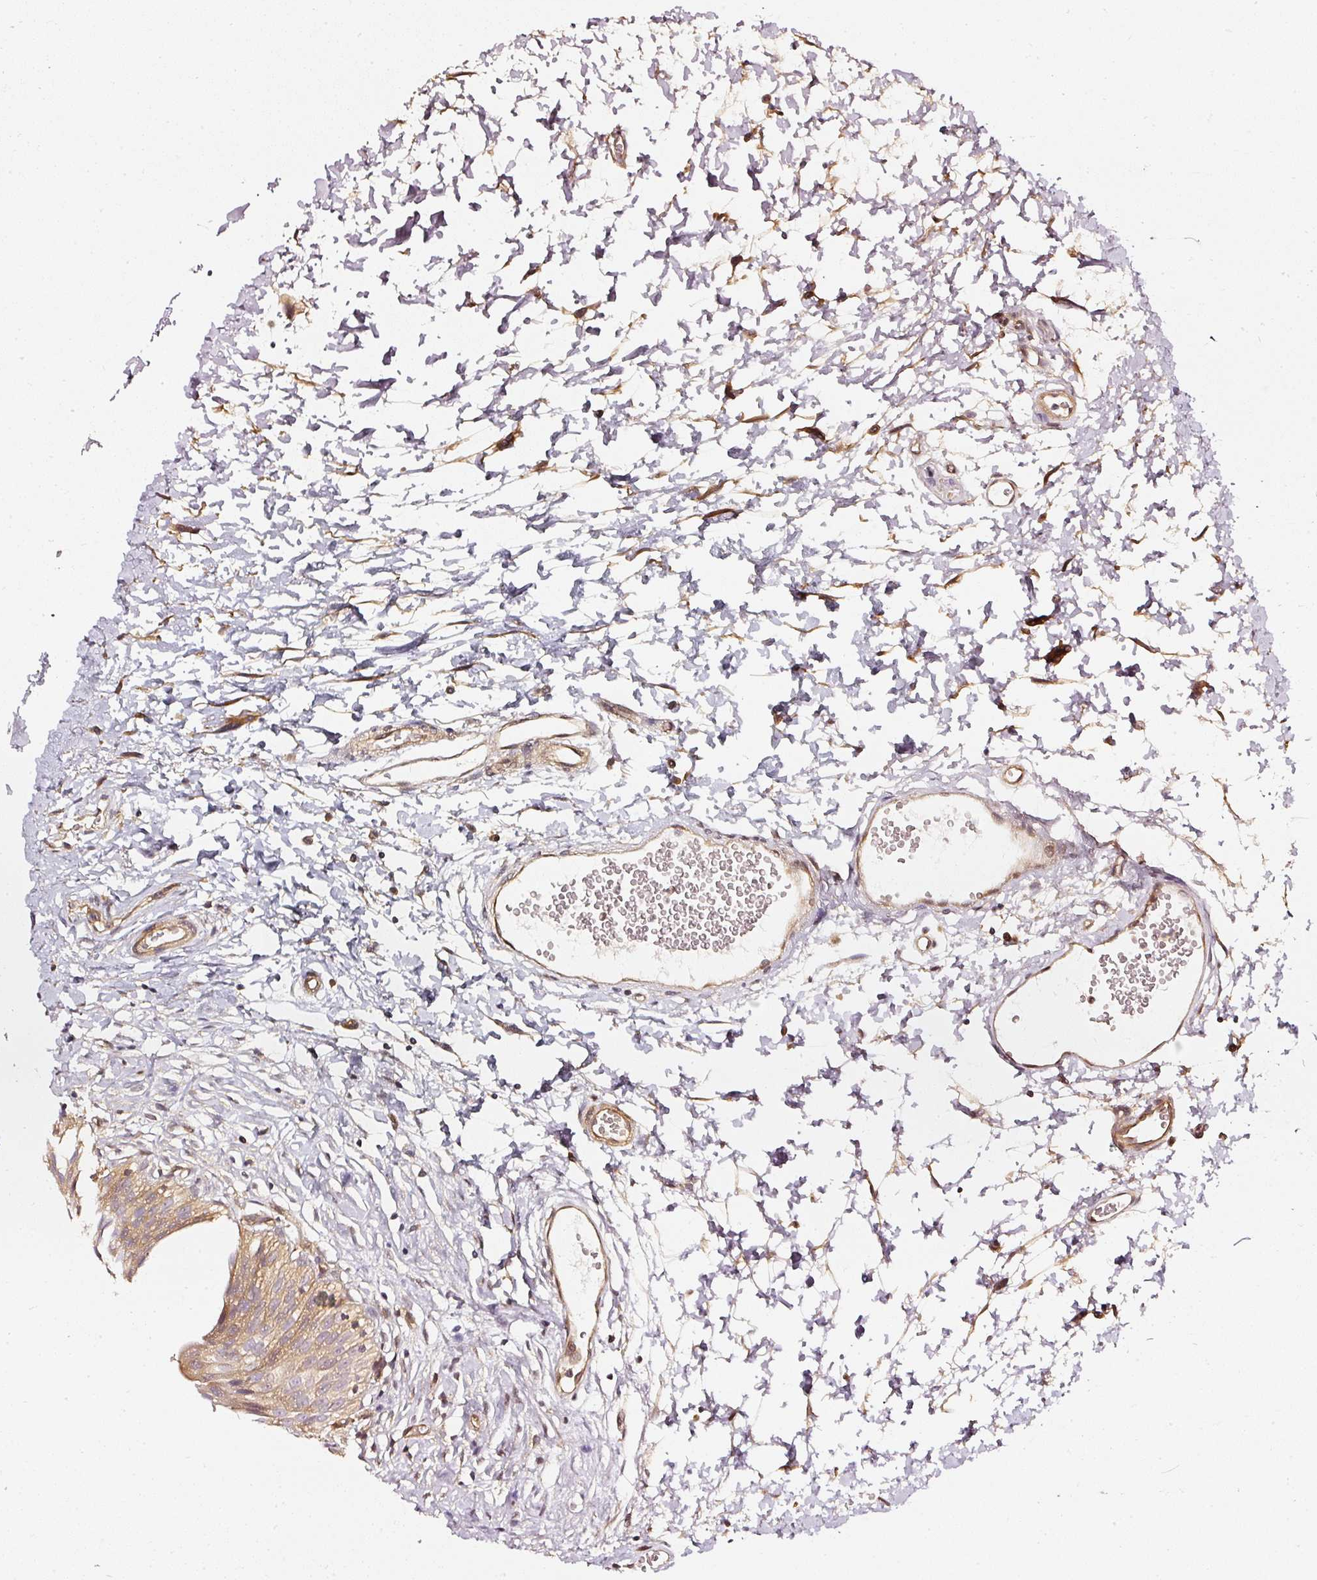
{"staining": {"intensity": "moderate", "quantity": ">75%", "location": "cytoplasmic/membranous"}, "tissue": "urinary bladder", "cell_type": "Urothelial cells", "image_type": "normal", "snomed": [{"axis": "morphology", "description": "Normal tissue, NOS"}, {"axis": "topography", "description": "Urinary bladder"}], "caption": "The photomicrograph displays staining of normal urinary bladder, revealing moderate cytoplasmic/membranous protein staining (brown color) within urothelial cells. (DAB = brown stain, brightfield microscopy at high magnification).", "gene": "ASMTL", "patient": {"sex": "male", "age": 51}}